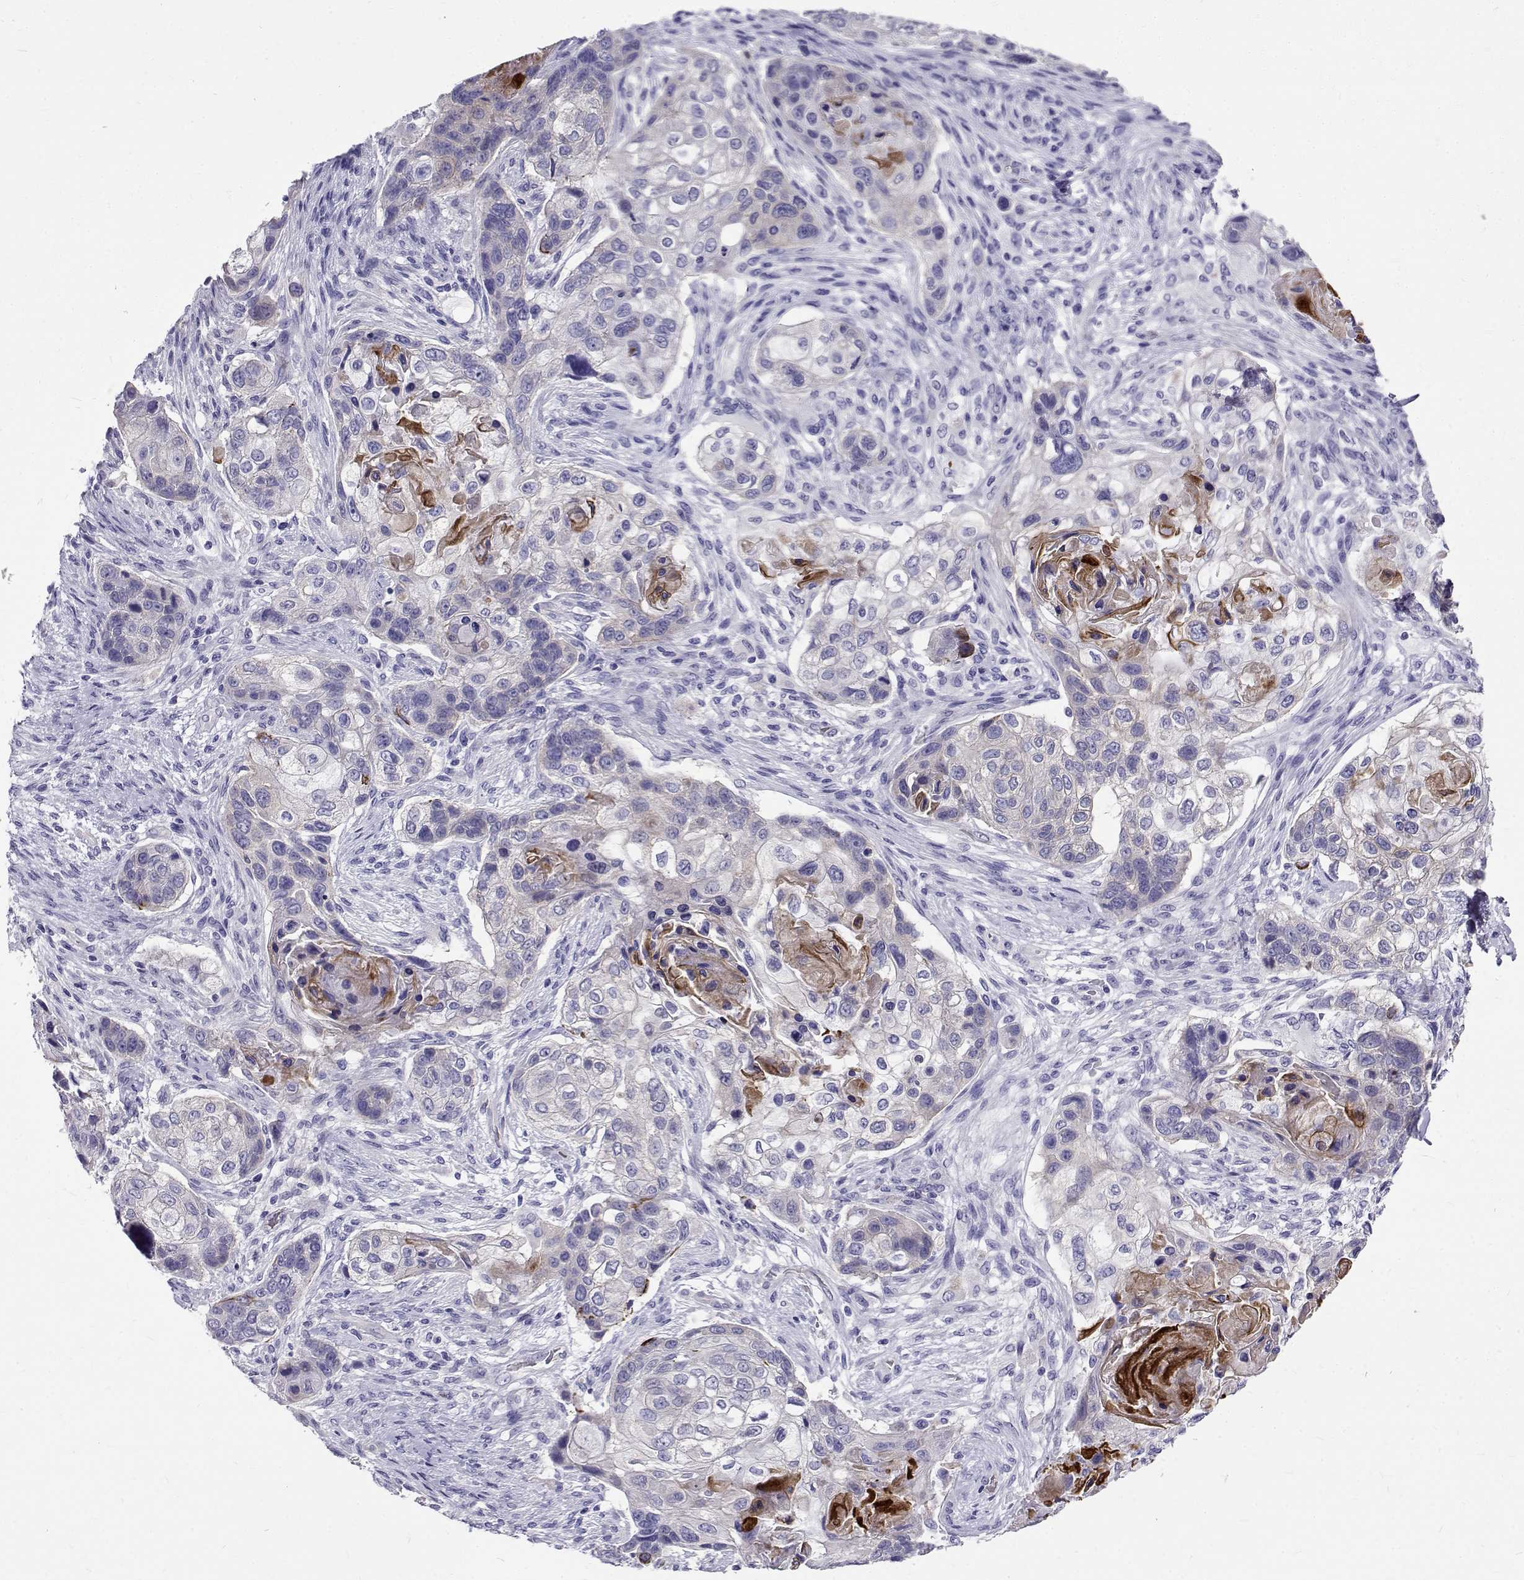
{"staining": {"intensity": "negative", "quantity": "none", "location": "none"}, "tissue": "lung cancer", "cell_type": "Tumor cells", "image_type": "cancer", "snomed": [{"axis": "morphology", "description": "Squamous cell carcinoma, NOS"}, {"axis": "topography", "description": "Lung"}], "caption": "There is no significant expression in tumor cells of lung squamous cell carcinoma.", "gene": "IGSF1", "patient": {"sex": "male", "age": 69}}